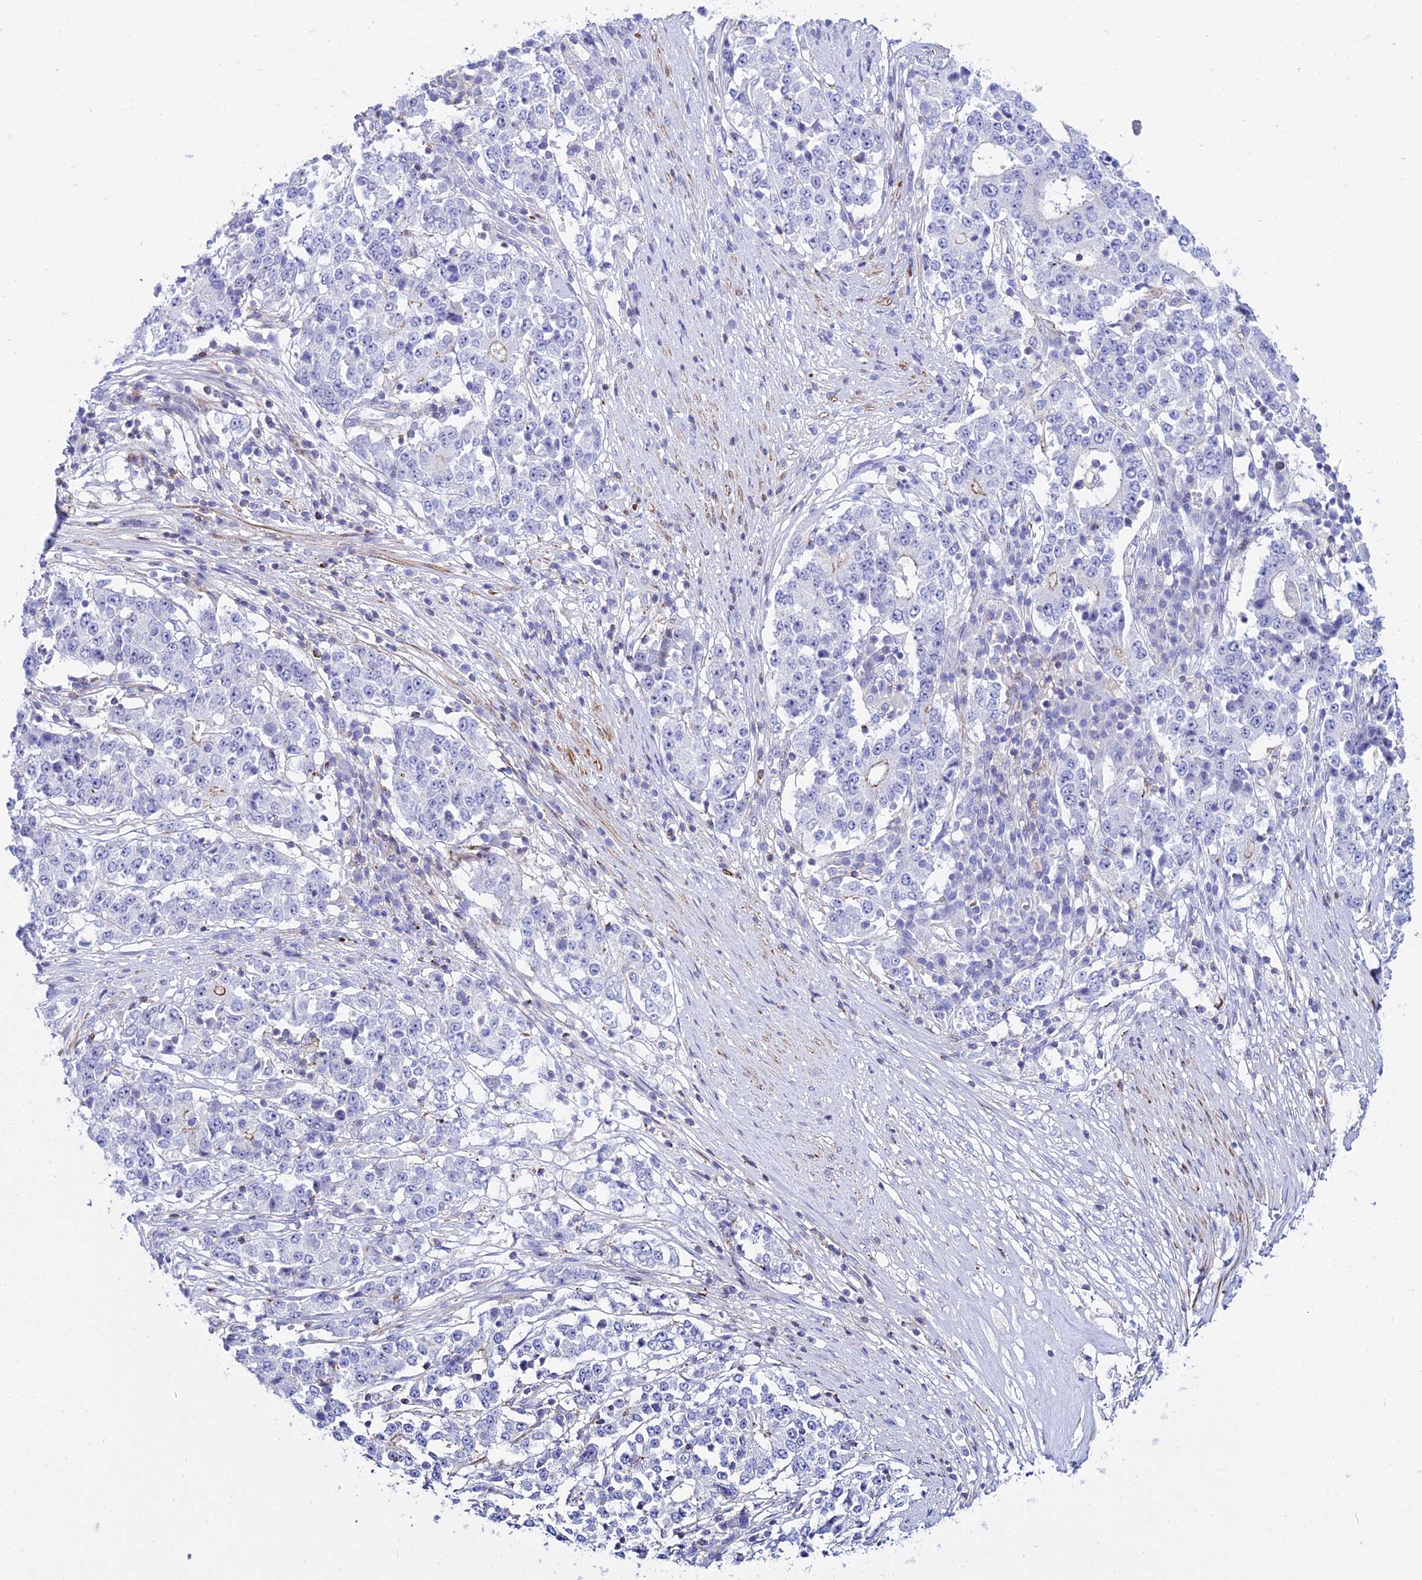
{"staining": {"intensity": "negative", "quantity": "none", "location": "none"}, "tissue": "stomach cancer", "cell_type": "Tumor cells", "image_type": "cancer", "snomed": [{"axis": "morphology", "description": "Adenocarcinoma, NOS"}, {"axis": "topography", "description": "Stomach"}], "caption": "Tumor cells show no significant positivity in stomach adenocarcinoma.", "gene": "DLX1", "patient": {"sex": "male", "age": 59}}